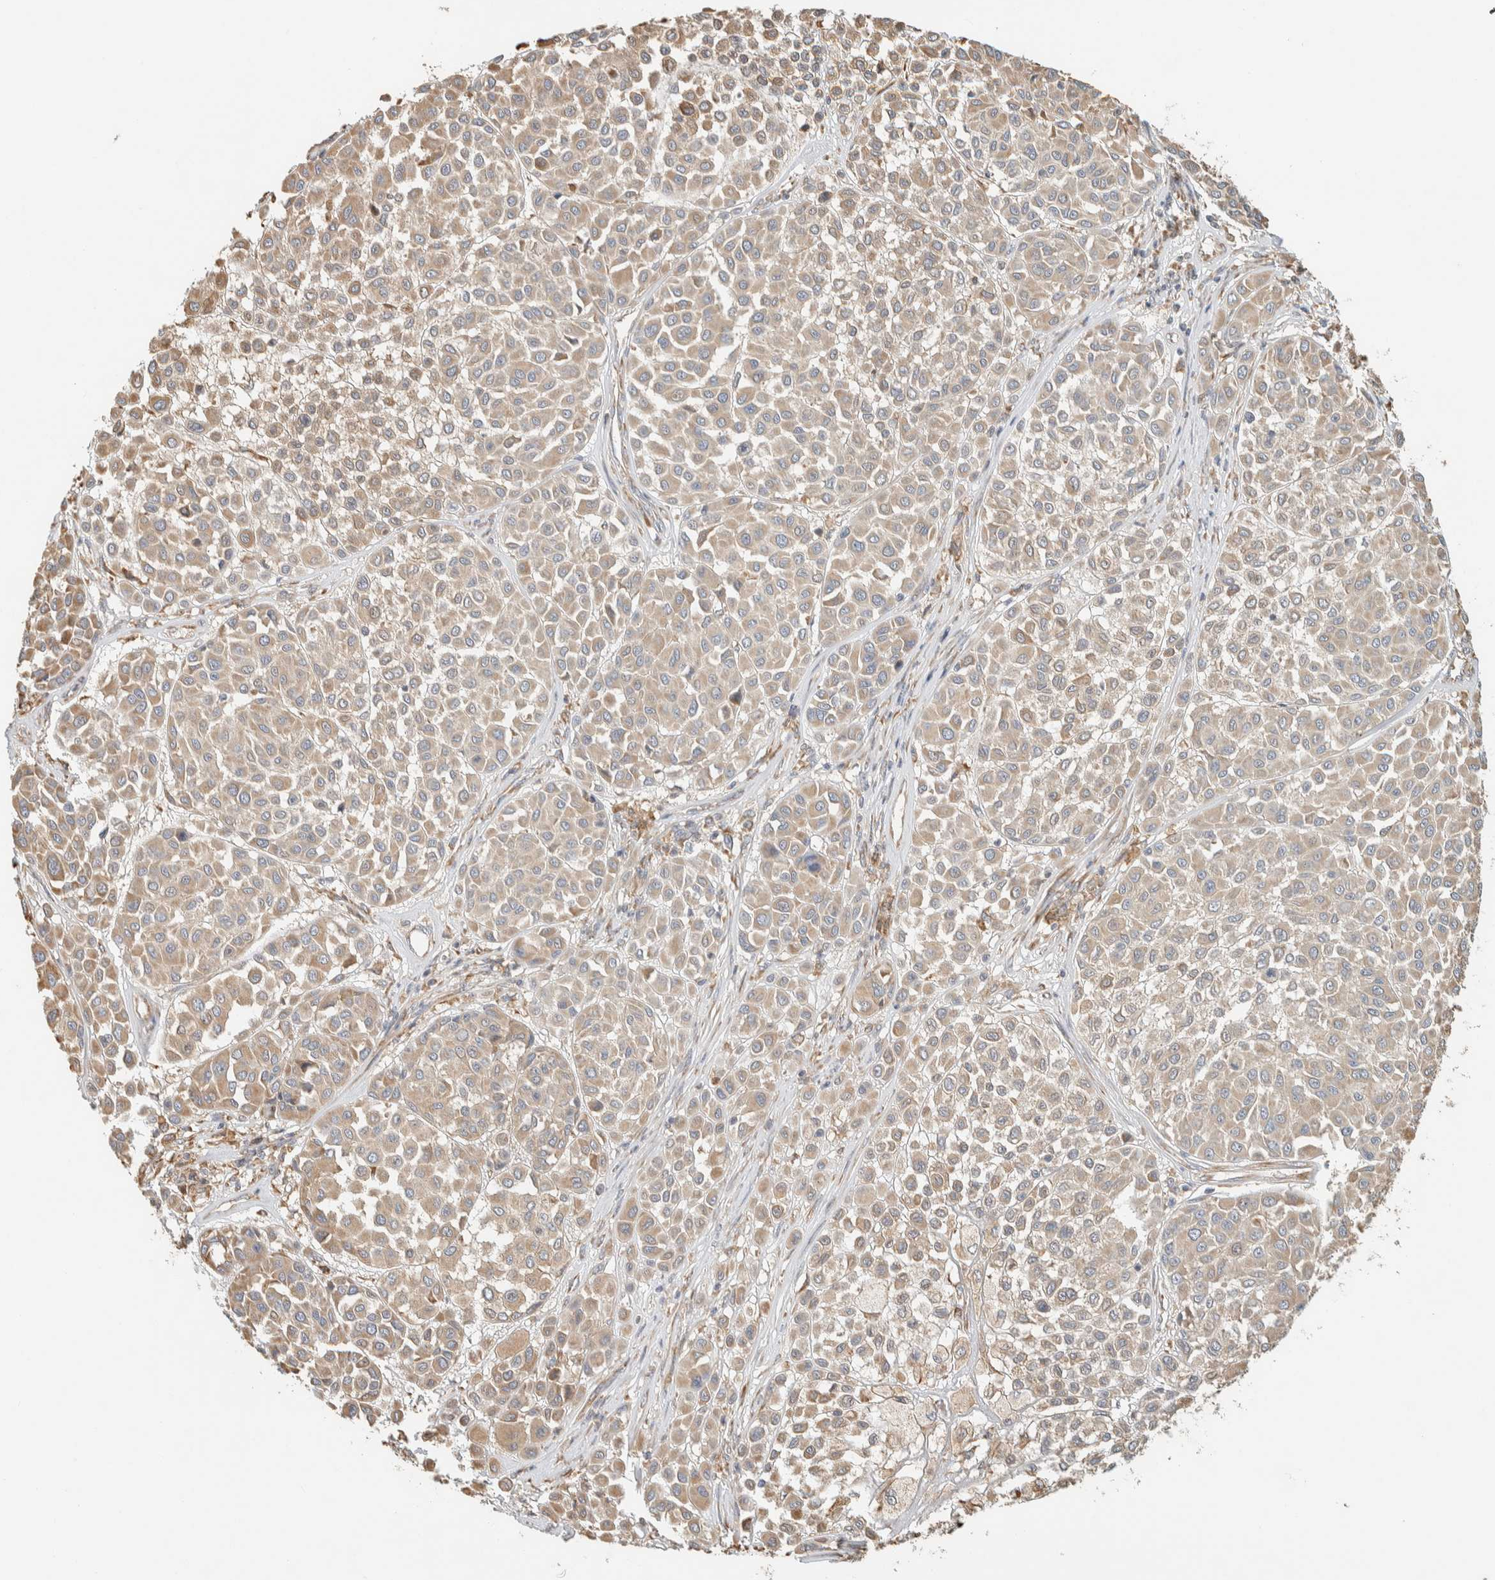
{"staining": {"intensity": "weak", "quantity": ">75%", "location": "cytoplasmic/membranous"}, "tissue": "melanoma", "cell_type": "Tumor cells", "image_type": "cancer", "snomed": [{"axis": "morphology", "description": "Malignant melanoma, Metastatic site"}, {"axis": "topography", "description": "Soft tissue"}], "caption": "Brown immunohistochemical staining in human melanoma shows weak cytoplasmic/membranous staining in approximately >75% of tumor cells.", "gene": "RAB11FIP1", "patient": {"sex": "male", "age": 41}}